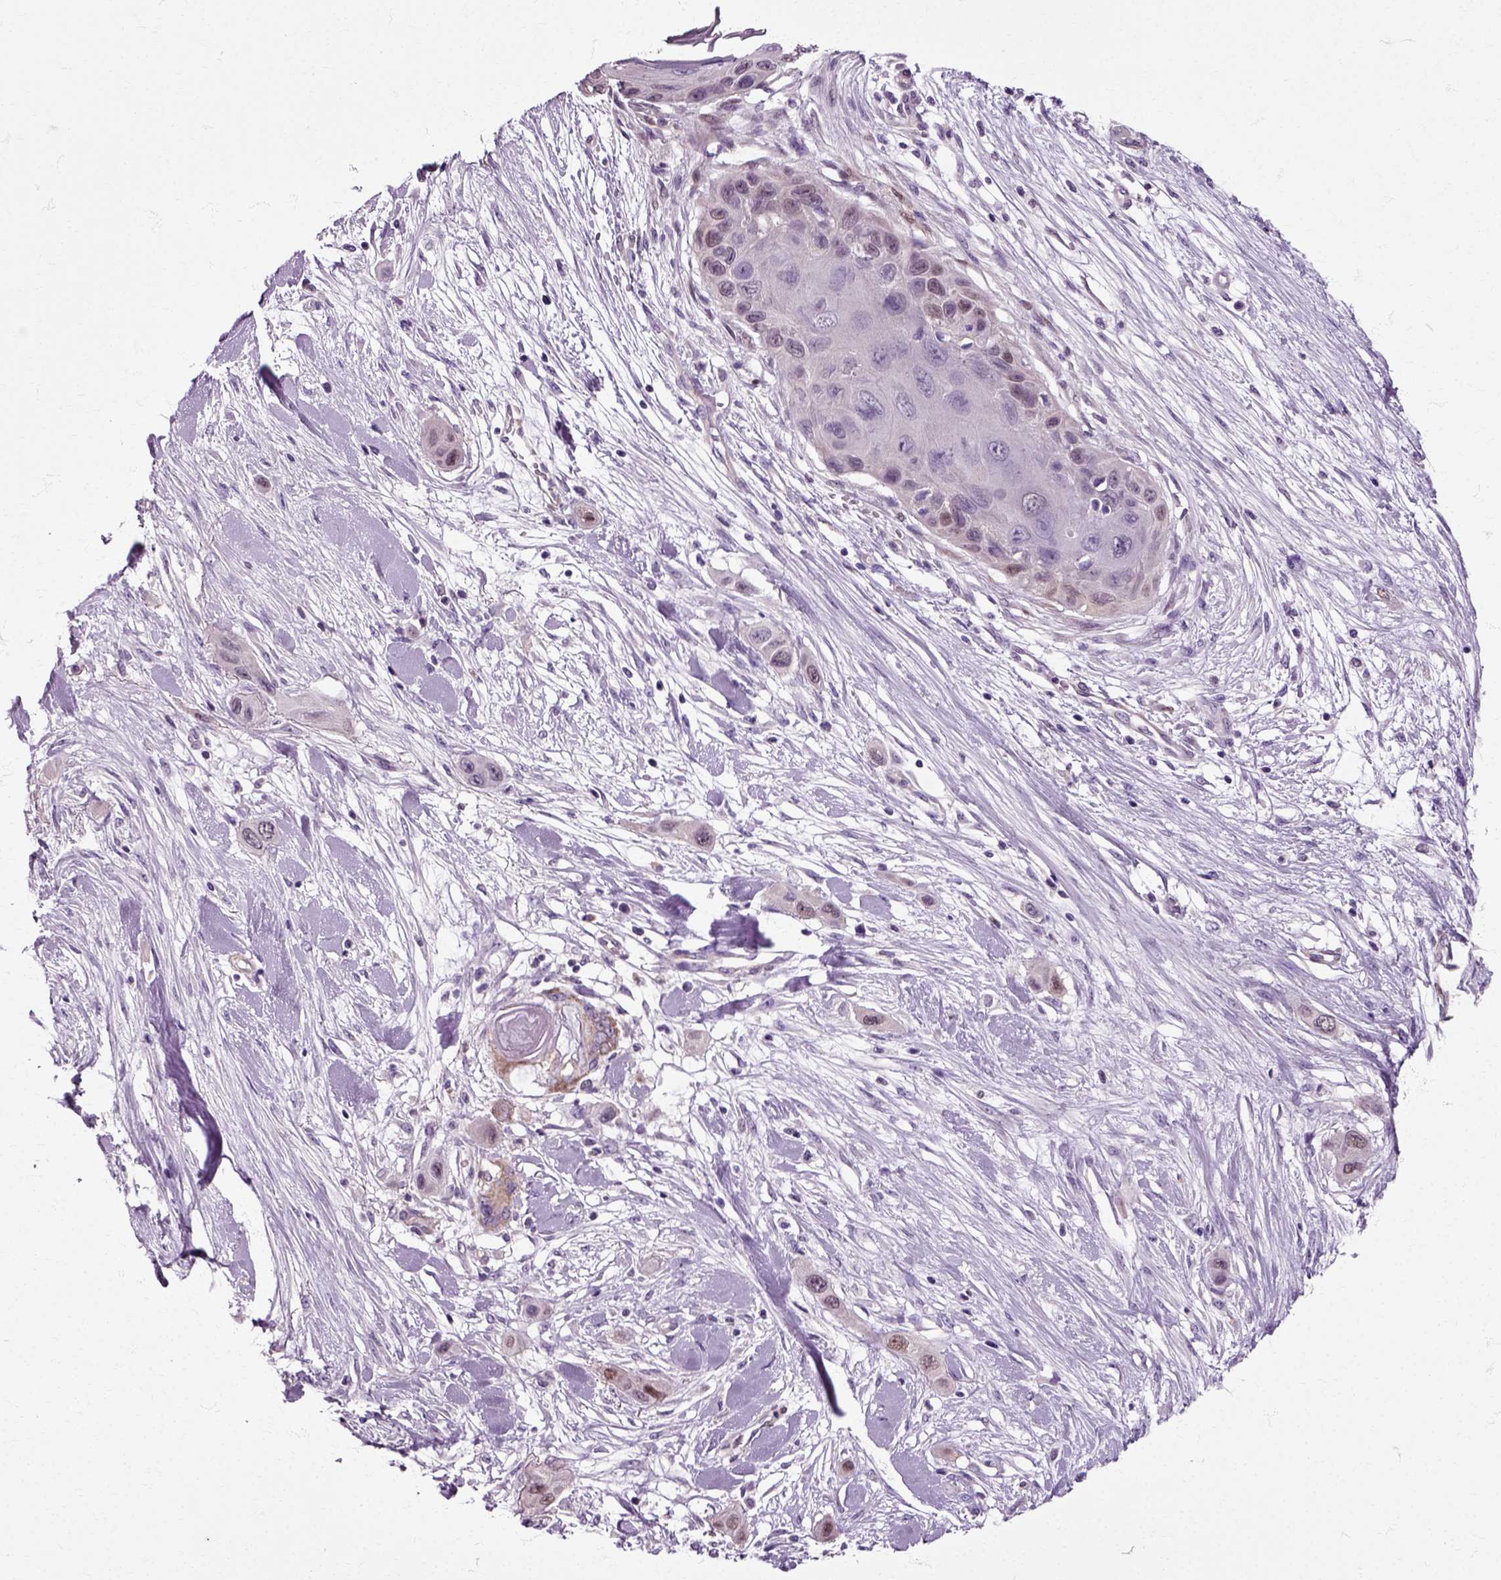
{"staining": {"intensity": "weak", "quantity": "<25%", "location": "cytoplasmic/membranous"}, "tissue": "skin cancer", "cell_type": "Tumor cells", "image_type": "cancer", "snomed": [{"axis": "morphology", "description": "Squamous cell carcinoma, NOS"}, {"axis": "topography", "description": "Skin"}], "caption": "Protein analysis of skin squamous cell carcinoma displays no significant expression in tumor cells. Nuclei are stained in blue.", "gene": "HSPA2", "patient": {"sex": "male", "age": 79}}